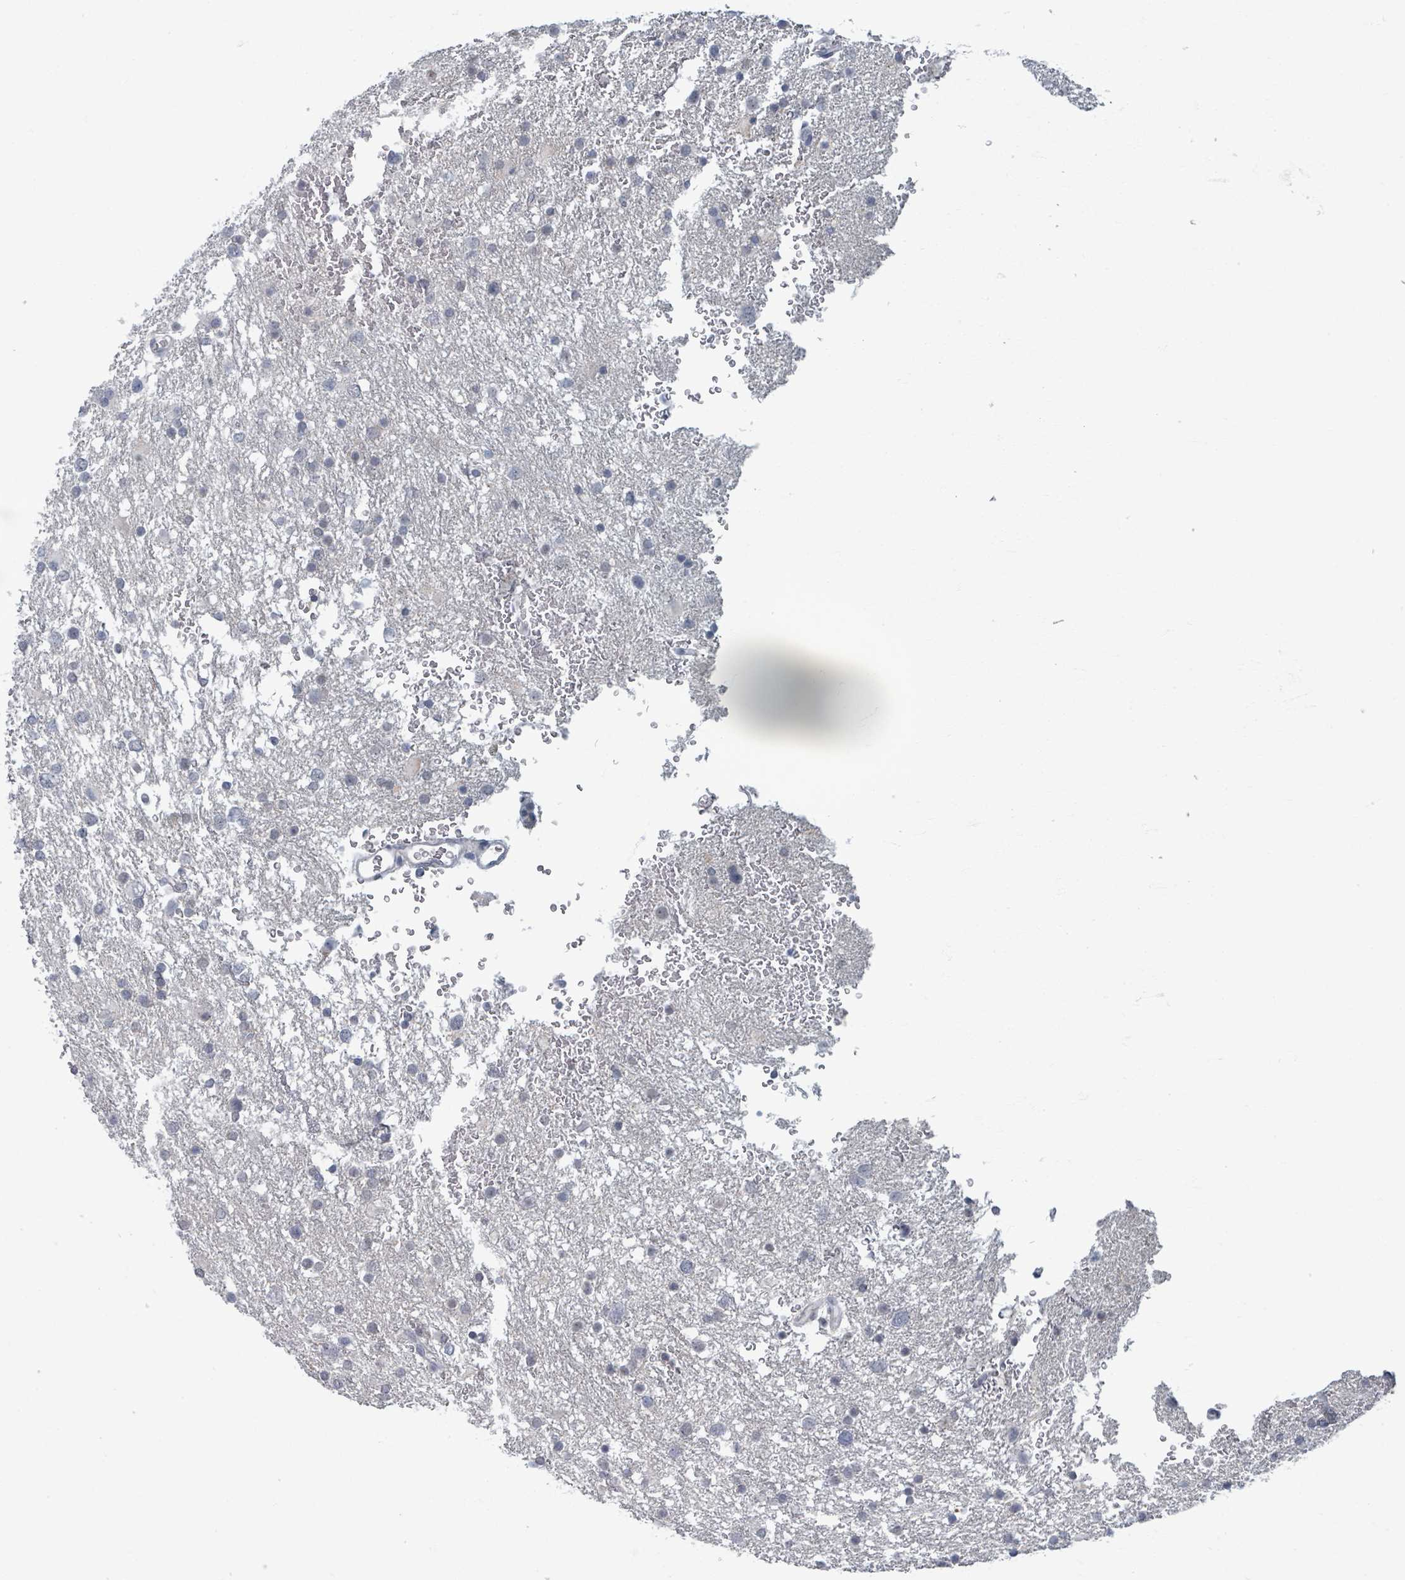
{"staining": {"intensity": "negative", "quantity": "none", "location": "none"}, "tissue": "glioma", "cell_type": "Tumor cells", "image_type": "cancer", "snomed": [{"axis": "morphology", "description": "Glioma, malignant, Low grade"}, {"axis": "topography", "description": "Brain"}], "caption": "IHC of malignant low-grade glioma reveals no positivity in tumor cells. (Brightfield microscopy of DAB immunohistochemistry (IHC) at high magnification).", "gene": "WNT11", "patient": {"sex": "female", "age": 32}}